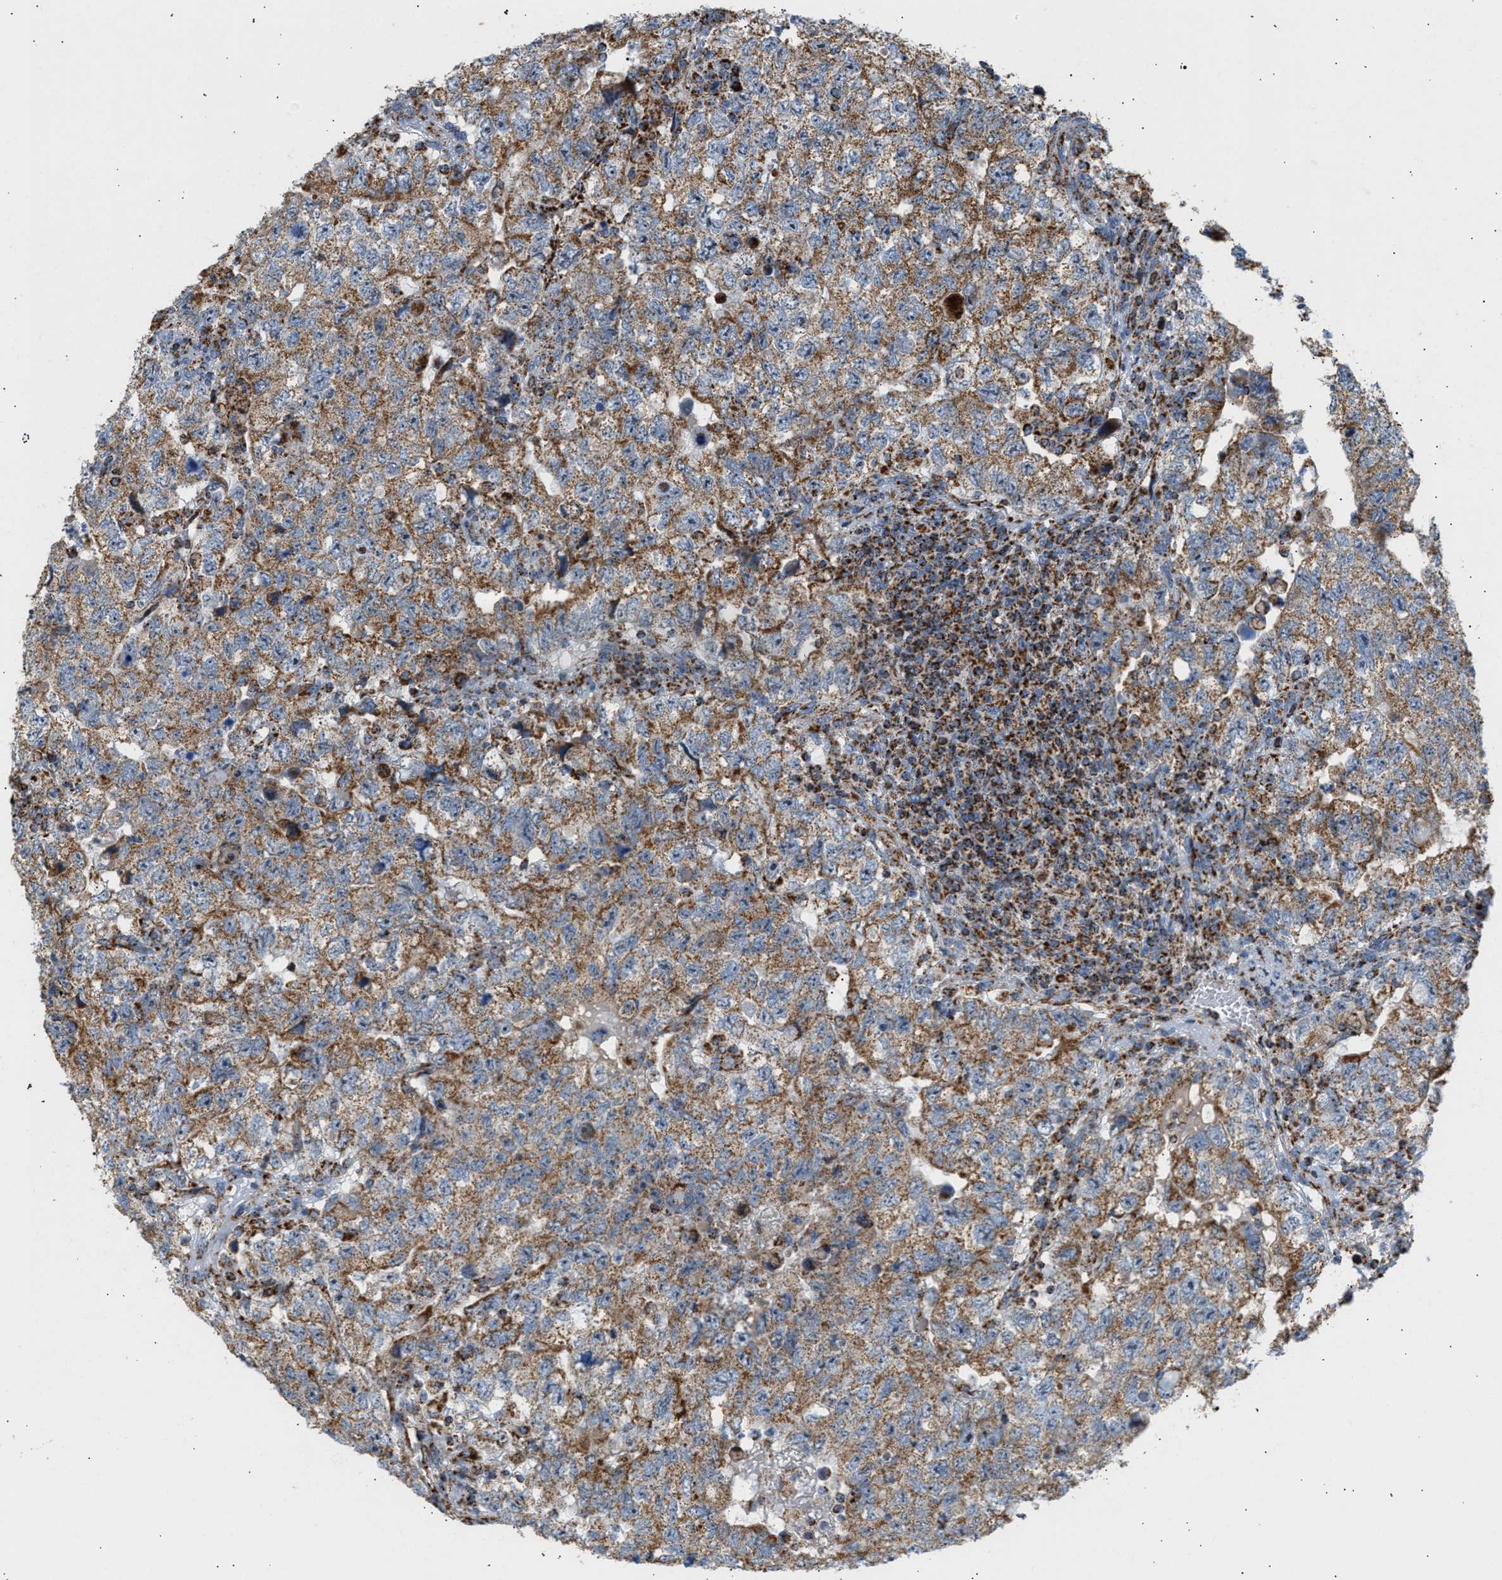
{"staining": {"intensity": "moderate", "quantity": ">75%", "location": "cytoplasmic/membranous"}, "tissue": "testis cancer", "cell_type": "Tumor cells", "image_type": "cancer", "snomed": [{"axis": "morphology", "description": "Carcinoma, Embryonal, NOS"}, {"axis": "topography", "description": "Testis"}], "caption": "Protein analysis of testis cancer tissue demonstrates moderate cytoplasmic/membranous expression in approximately >75% of tumor cells. (DAB IHC, brown staining for protein, blue staining for nuclei).", "gene": "OGDH", "patient": {"sex": "male", "age": 36}}